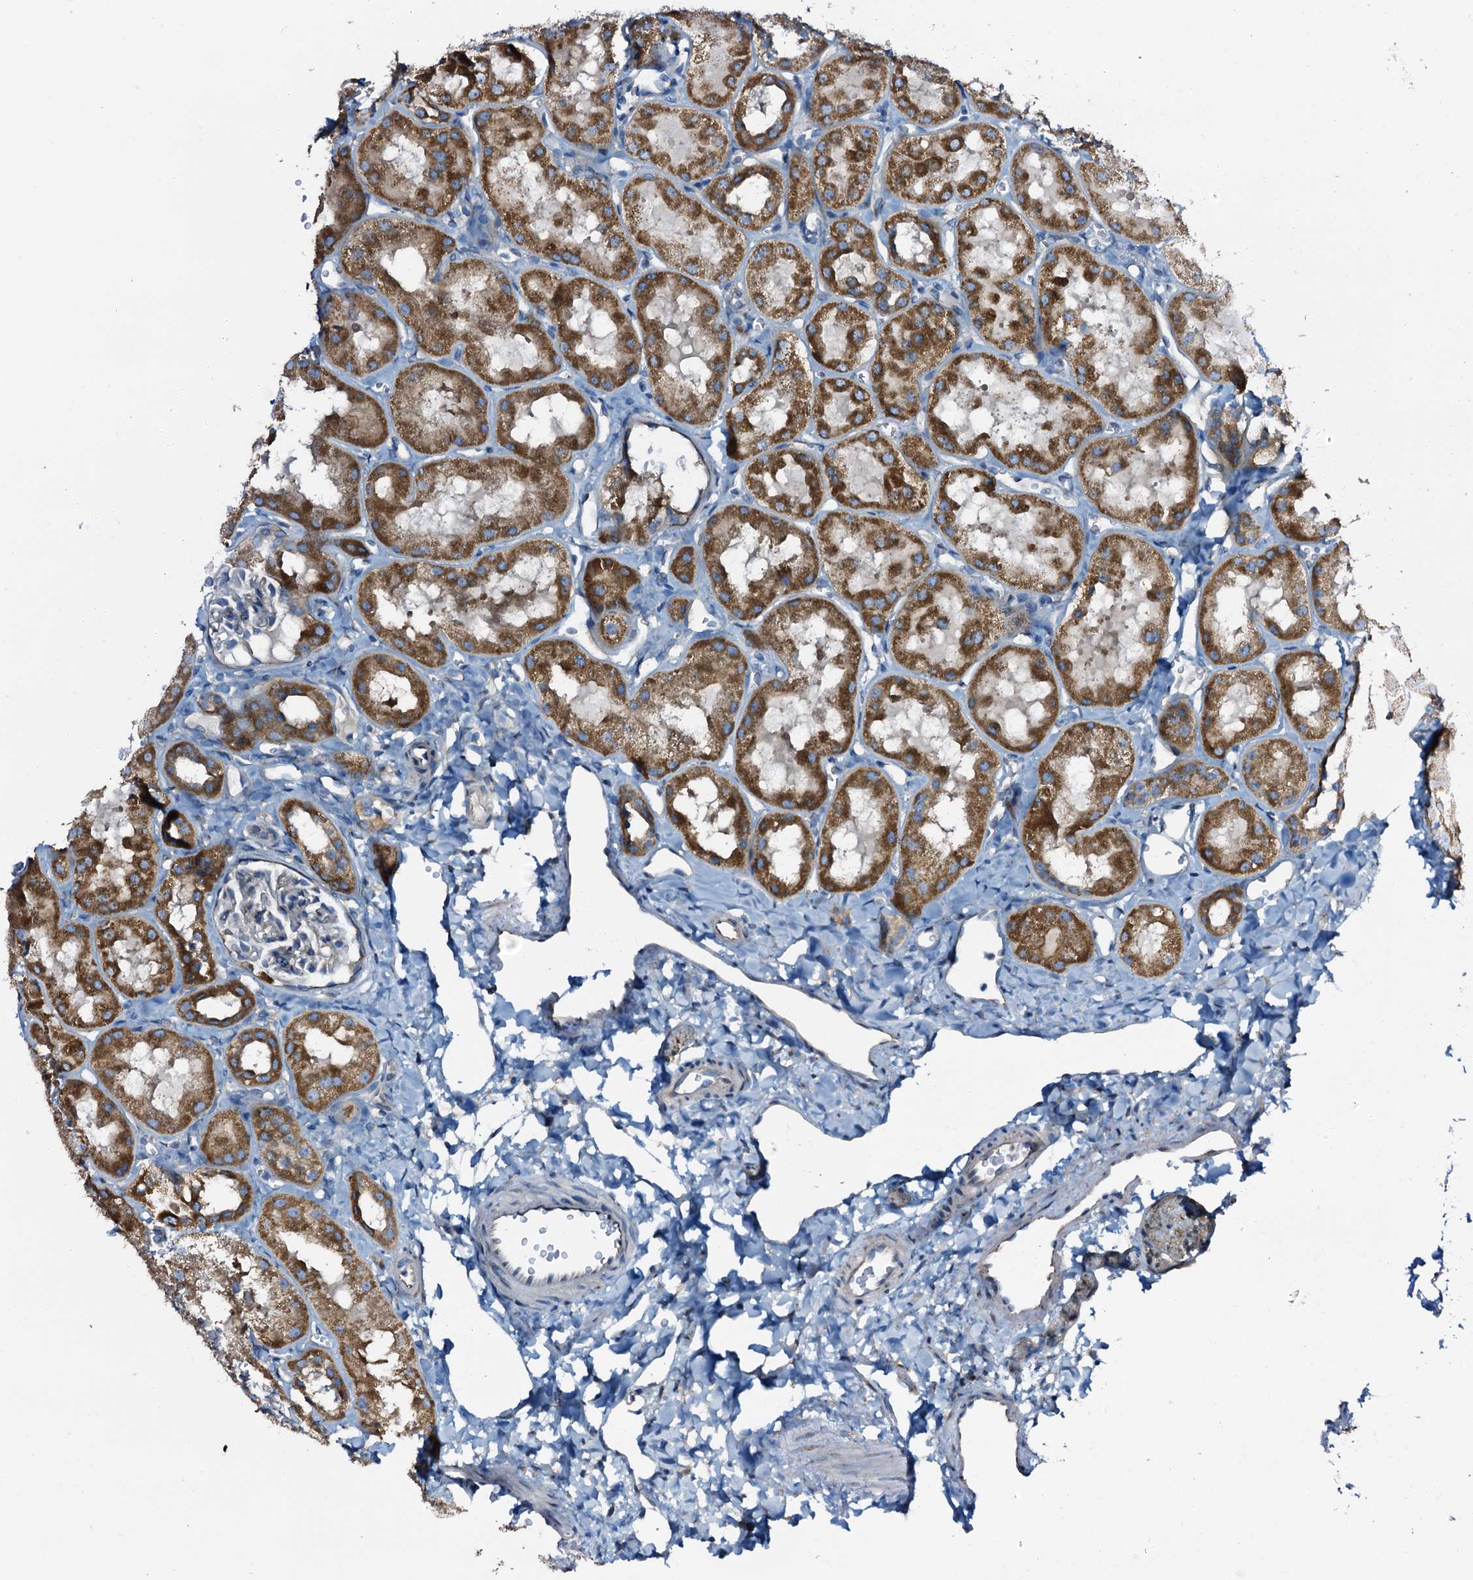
{"staining": {"intensity": "negative", "quantity": "none", "location": "none"}, "tissue": "kidney", "cell_type": "Cells in glomeruli", "image_type": "normal", "snomed": [{"axis": "morphology", "description": "Normal tissue, NOS"}, {"axis": "topography", "description": "Kidney"}, {"axis": "topography", "description": "Urinary bladder"}], "caption": "This image is of unremarkable kidney stained with immunohistochemistry (IHC) to label a protein in brown with the nuclei are counter-stained blue. There is no staining in cells in glomeruli.", "gene": "STARD13", "patient": {"sex": "male", "age": 16}}